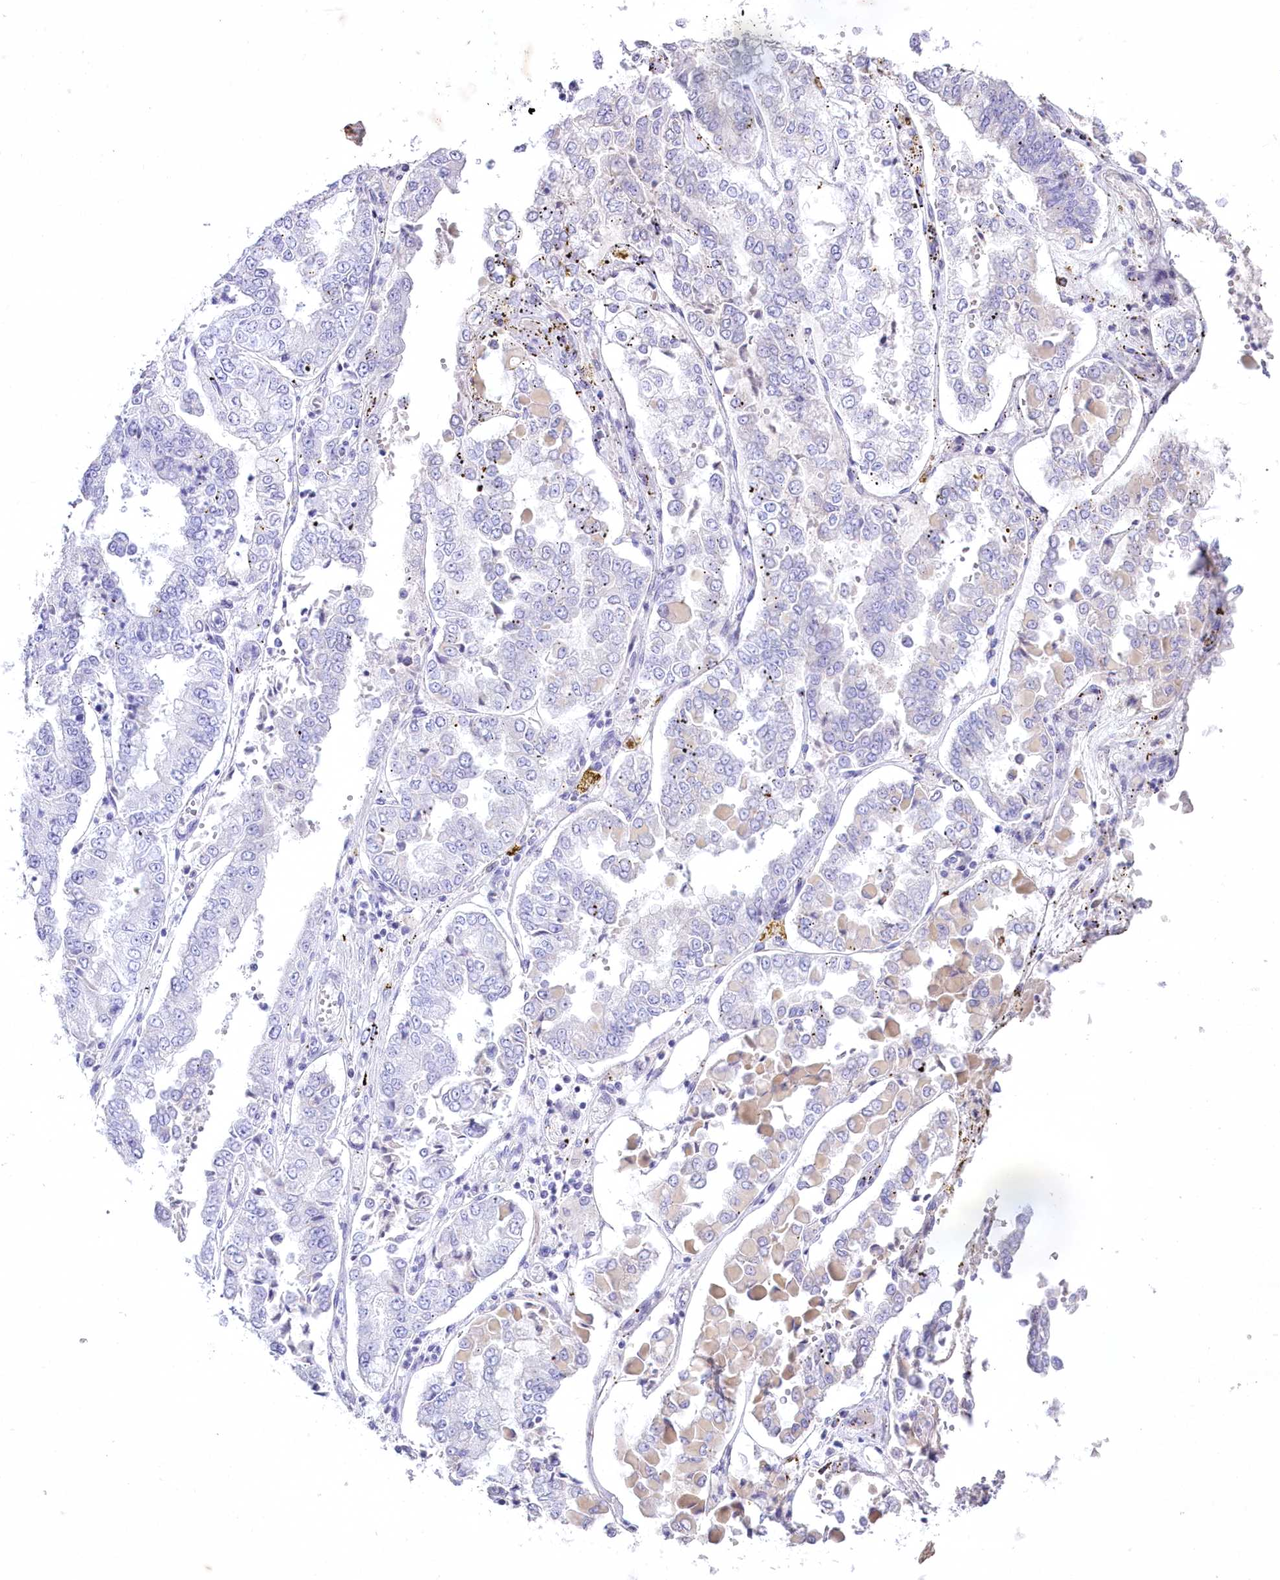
{"staining": {"intensity": "negative", "quantity": "none", "location": "none"}, "tissue": "stomach cancer", "cell_type": "Tumor cells", "image_type": "cancer", "snomed": [{"axis": "morphology", "description": "Adenocarcinoma, NOS"}, {"axis": "topography", "description": "Stomach"}], "caption": "High magnification brightfield microscopy of stomach adenocarcinoma stained with DAB (3,3'-diaminobenzidine) (brown) and counterstained with hematoxylin (blue): tumor cells show no significant positivity. Nuclei are stained in blue.", "gene": "MYOZ1", "patient": {"sex": "male", "age": 76}}